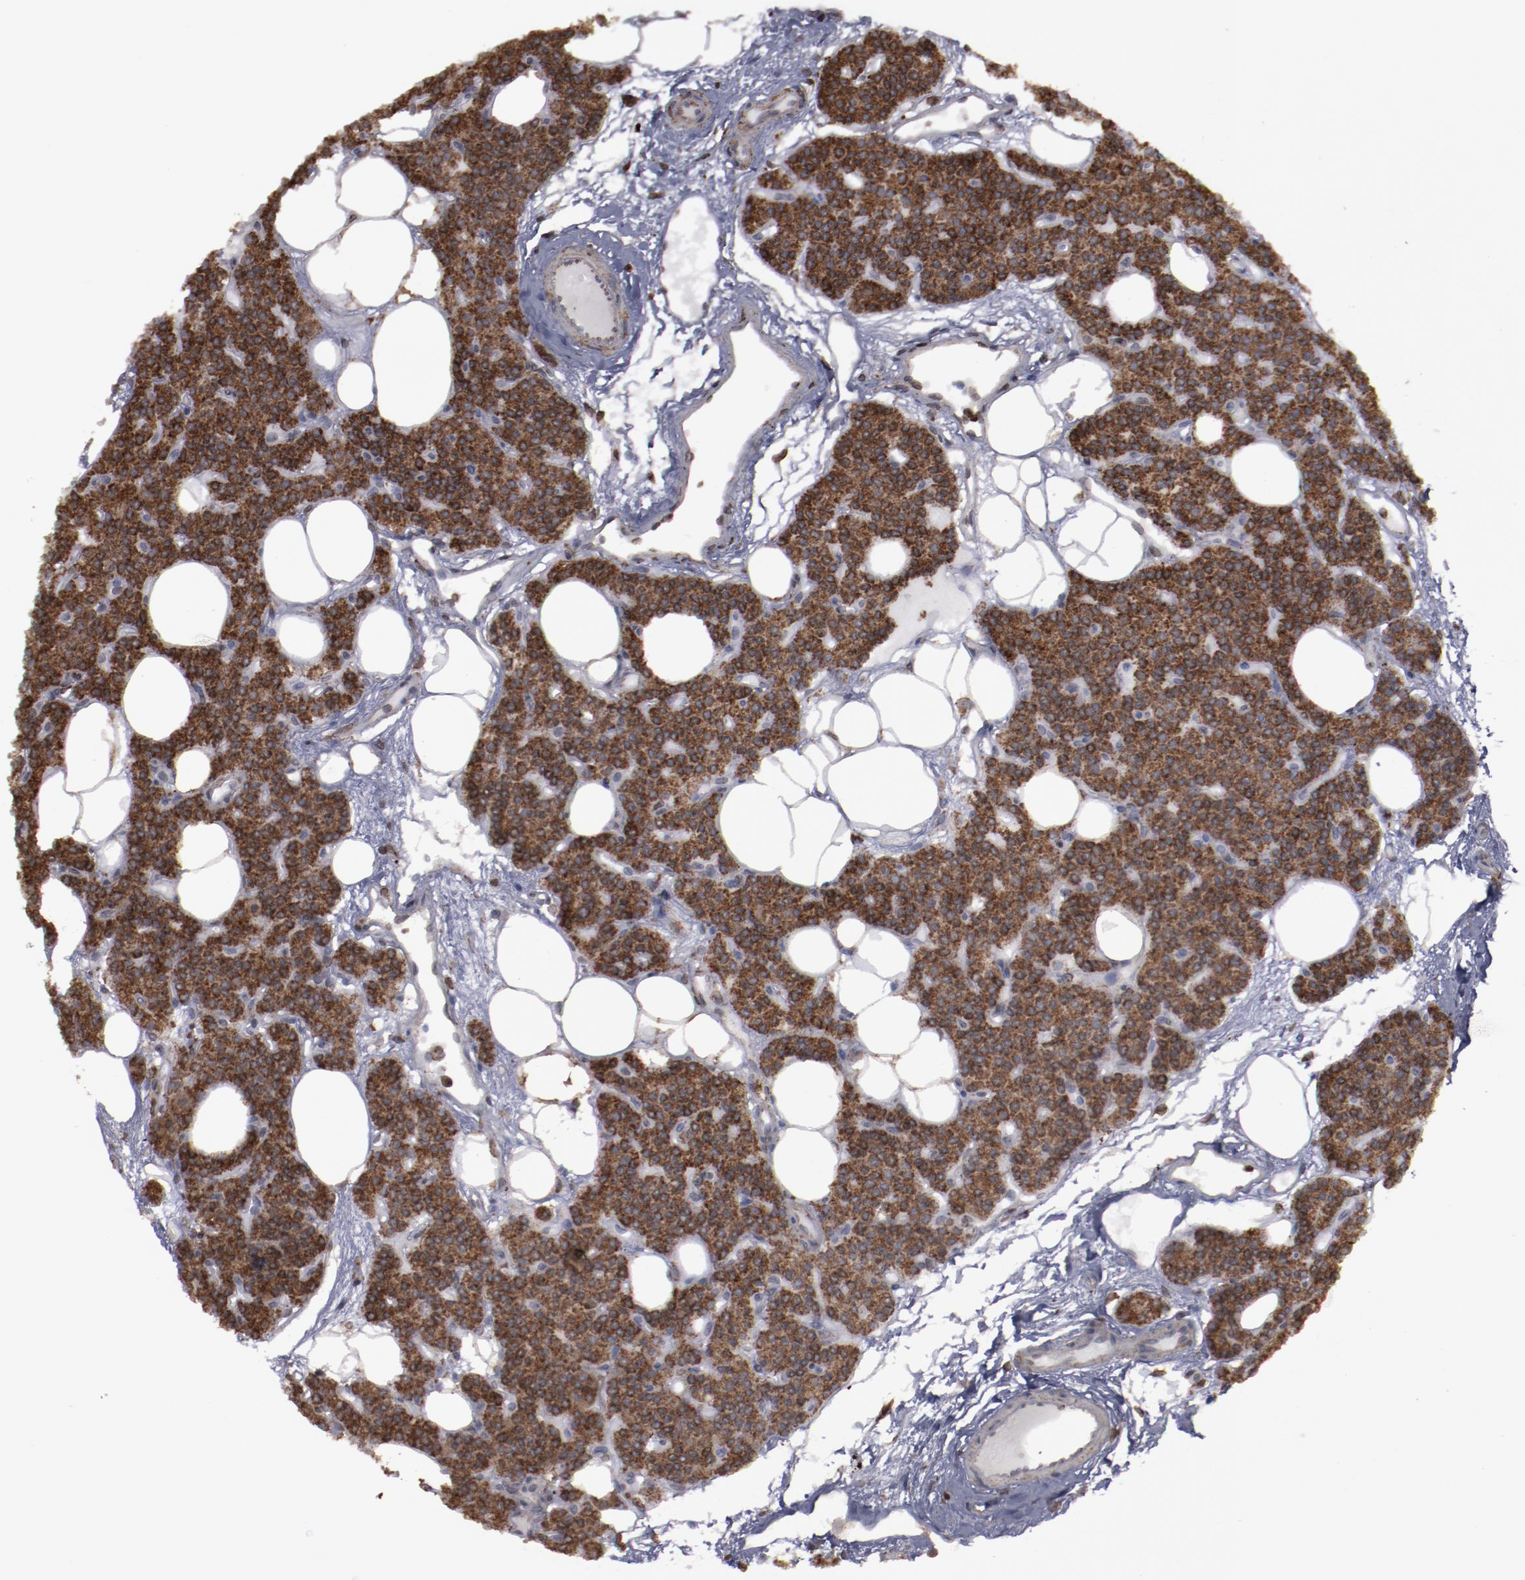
{"staining": {"intensity": "moderate", "quantity": ">75%", "location": "cytoplasmic/membranous"}, "tissue": "parathyroid gland", "cell_type": "Glandular cells", "image_type": "normal", "snomed": [{"axis": "morphology", "description": "Normal tissue, NOS"}, {"axis": "topography", "description": "Parathyroid gland"}], "caption": "High-power microscopy captured an IHC histopathology image of normal parathyroid gland, revealing moderate cytoplasmic/membranous positivity in approximately >75% of glandular cells. The protein is stained brown, and the nuclei are stained in blue (DAB (3,3'-diaminobenzidine) IHC with brightfield microscopy, high magnification).", "gene": "ERLIN2", "patient": {"sex": "male", "age": 24}}